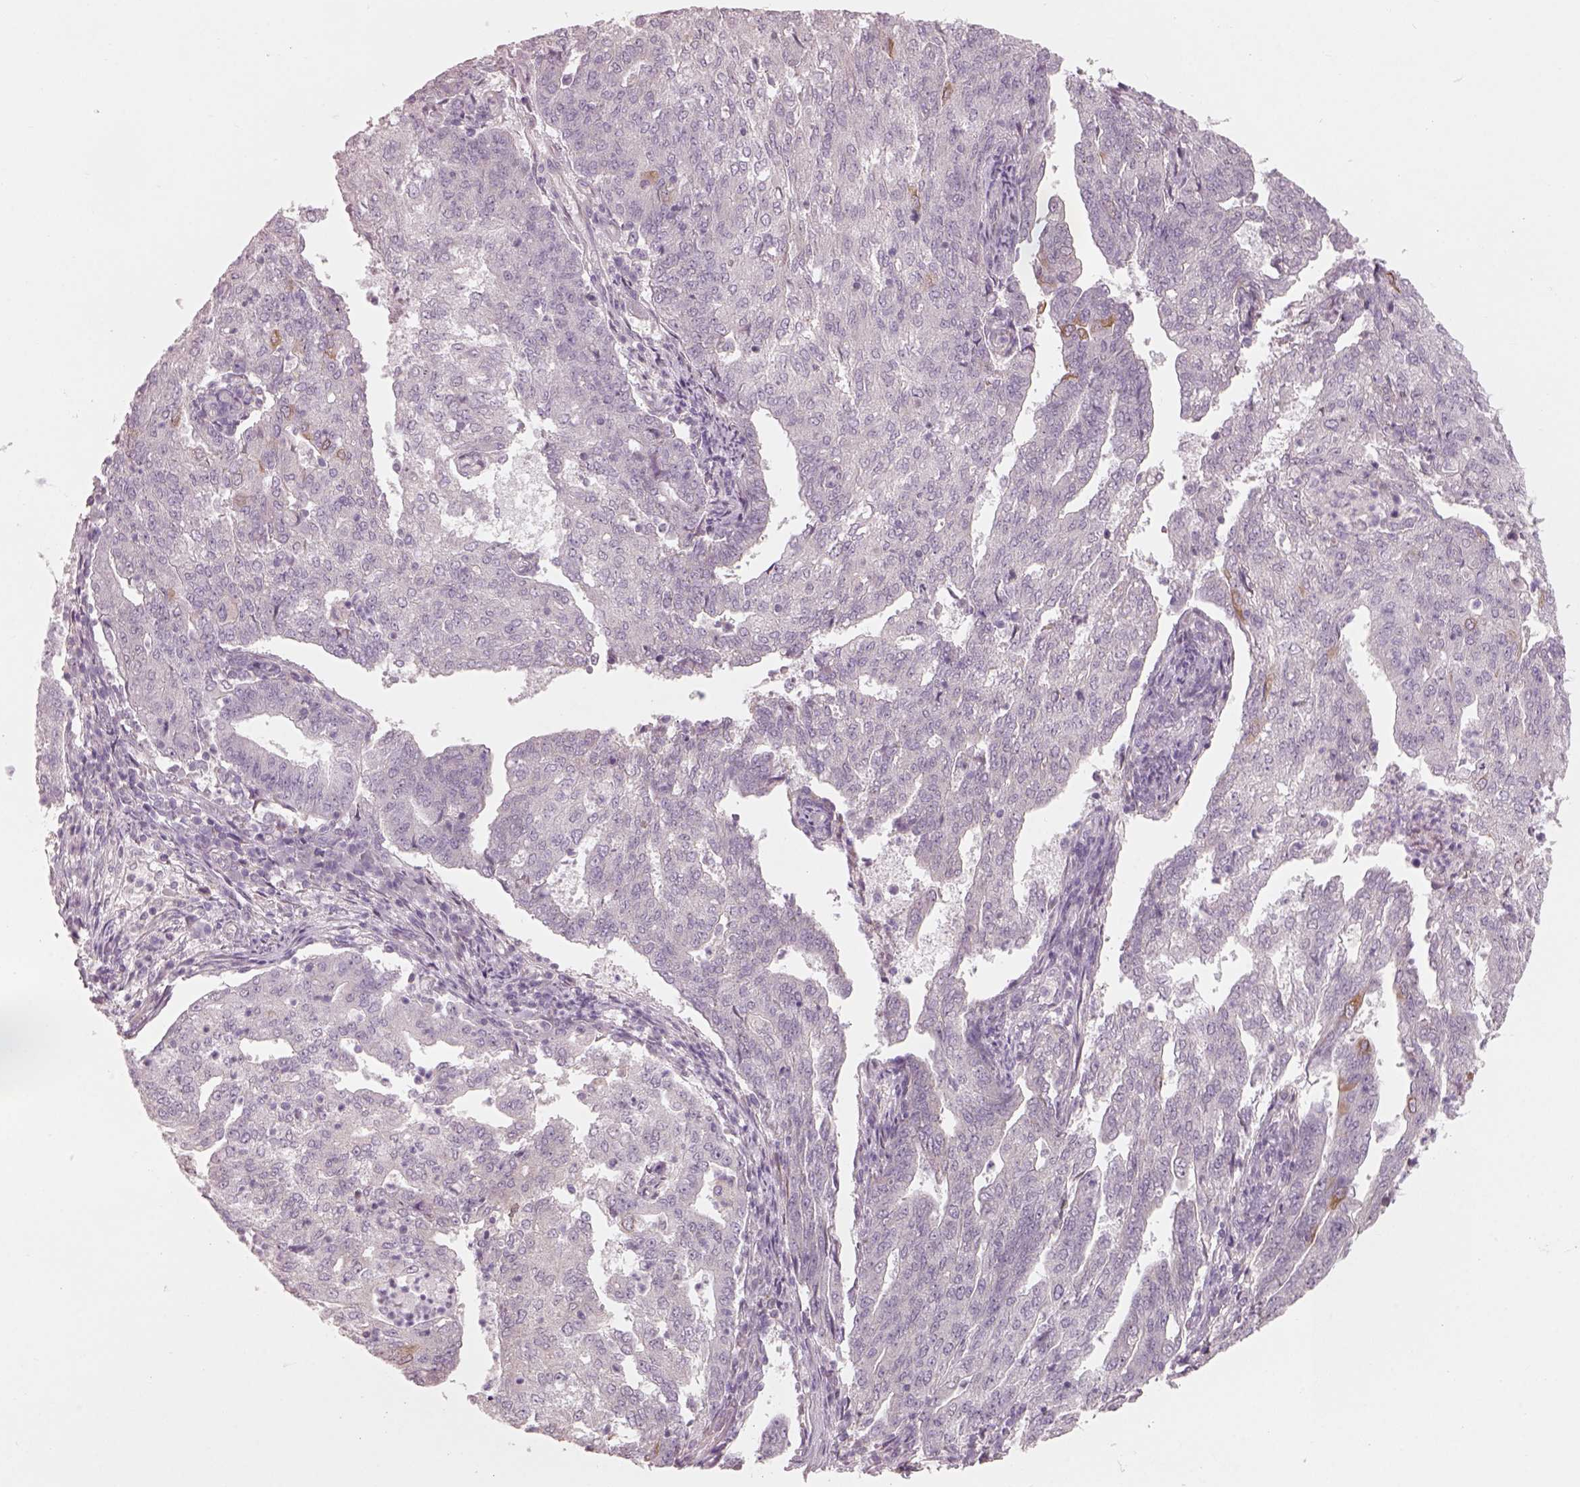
{"staining": {"intensity": "moderate", "quantity": "<25%", "location": "cytoplasmic/membranous"}, "tissue": "endometrial cancer", "cell_type": "Tumor cells", "image_type": "cancer", "snomed": [{"axis": "morphology", "description": "Adenocarcinoma, NOS"}, {"axis": "topography", "description": "Endometrium"}], "caption": "Approximately <25% of tumor cells in human adenocarcinoma (endometrial) show moderate cytoplasmic/membranous protein expression as visualized by brown immunohistochemical staining.", "gene": "CDS1", "patient": {"sex": "female", "age": 82}}